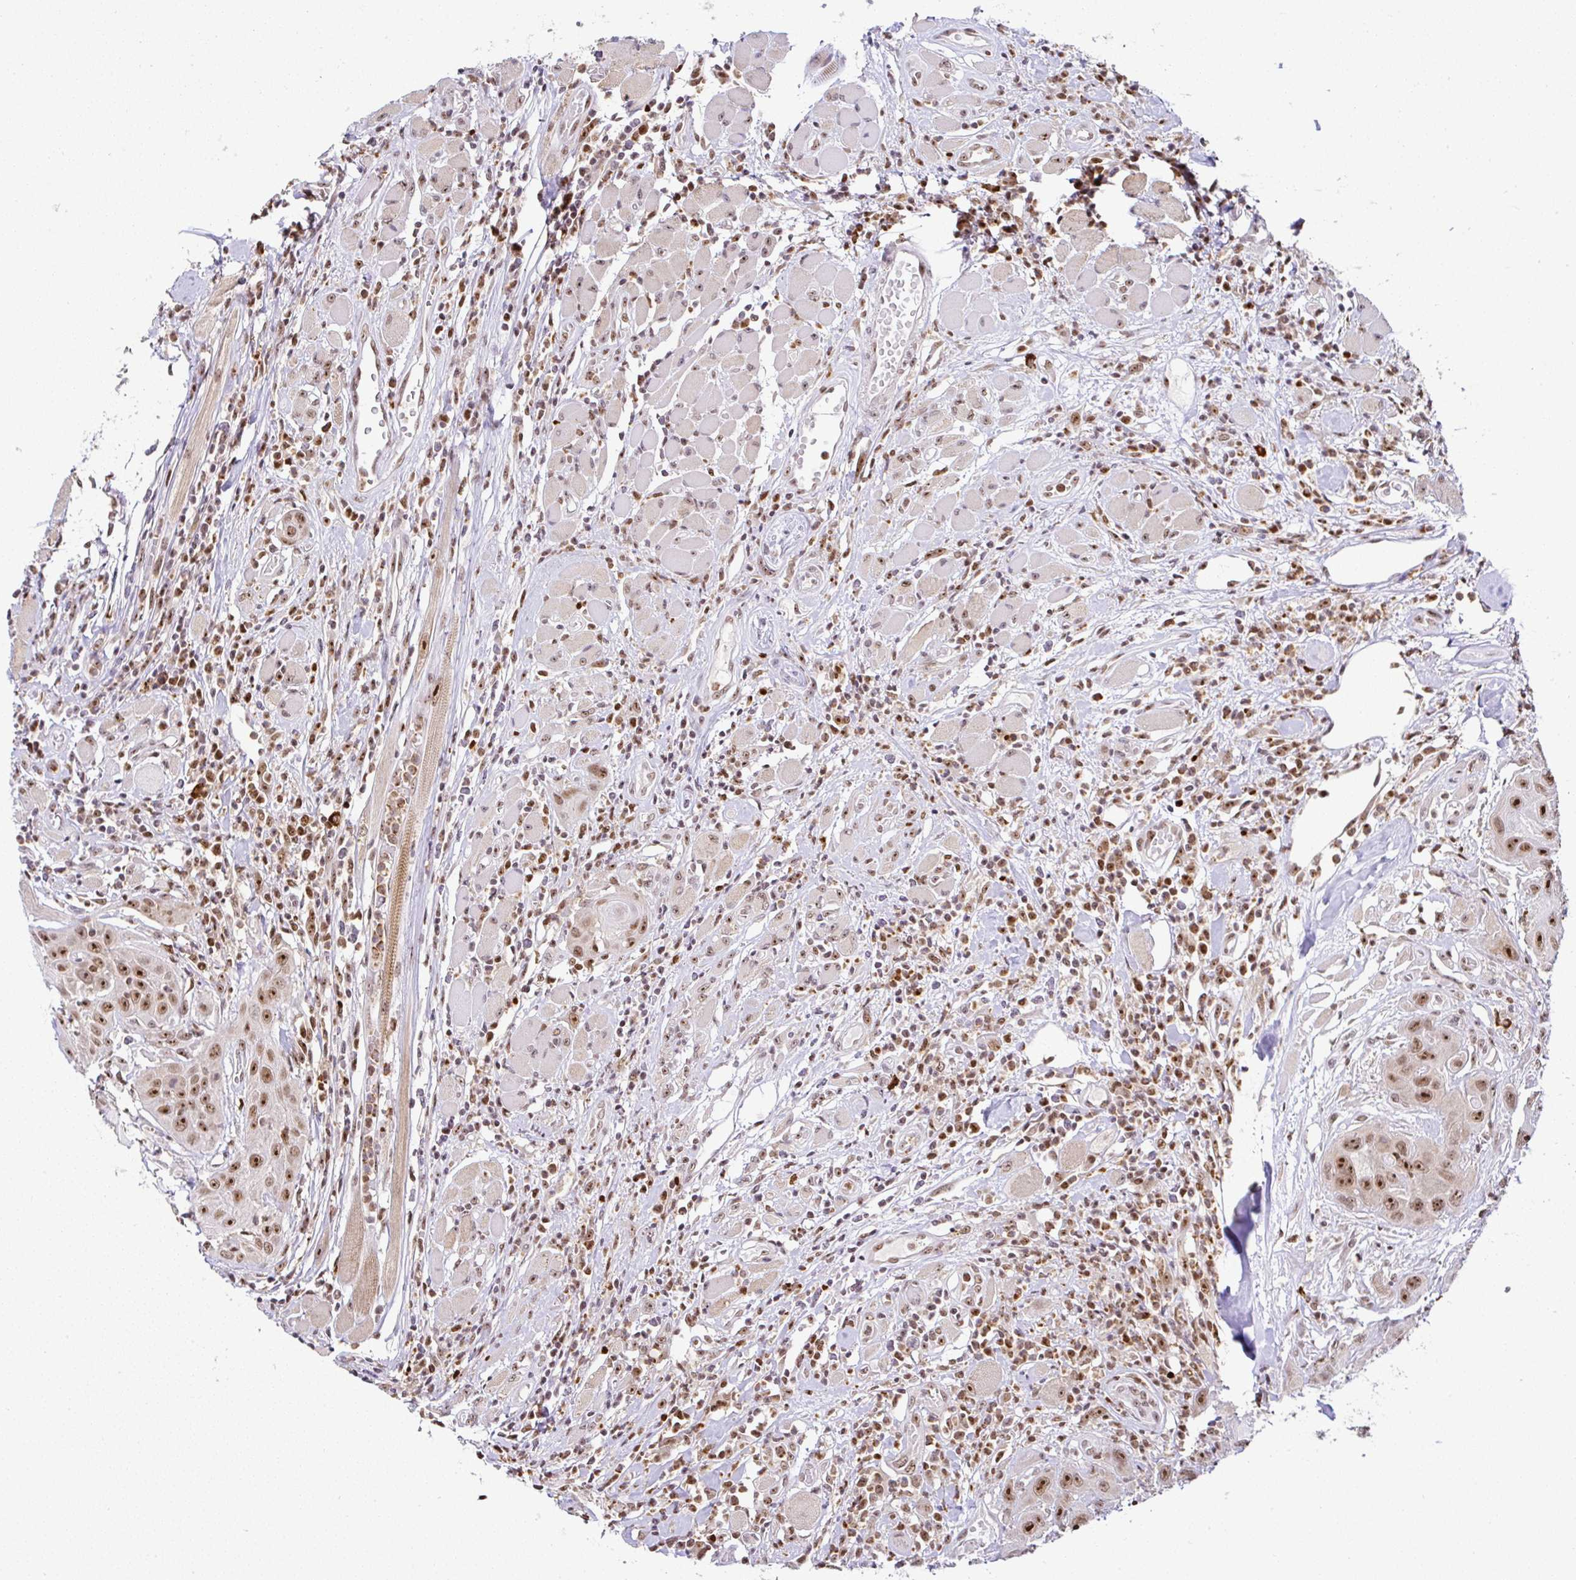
{"staining": {"intensity": "moderate", "quantity": ">75%", "location": "nuclear"}, "tissue": "head and neck cancer", "cell_type": "Tumor cells", "image_type": "cancer", "snomed": [{"axis": "morphology", "description": "Squamous cell carcinoma, NOS"}, {"axis": "topography", "description": "Head-Neck"}], "caption": "Immunohistochemical staining of human head and neck squamous cell carcinoma displays moderate nuclear protein expression in about >75% of tumor cells.", "gene": "PTPN2", "patient": {"sex": "female", "age": 59}}